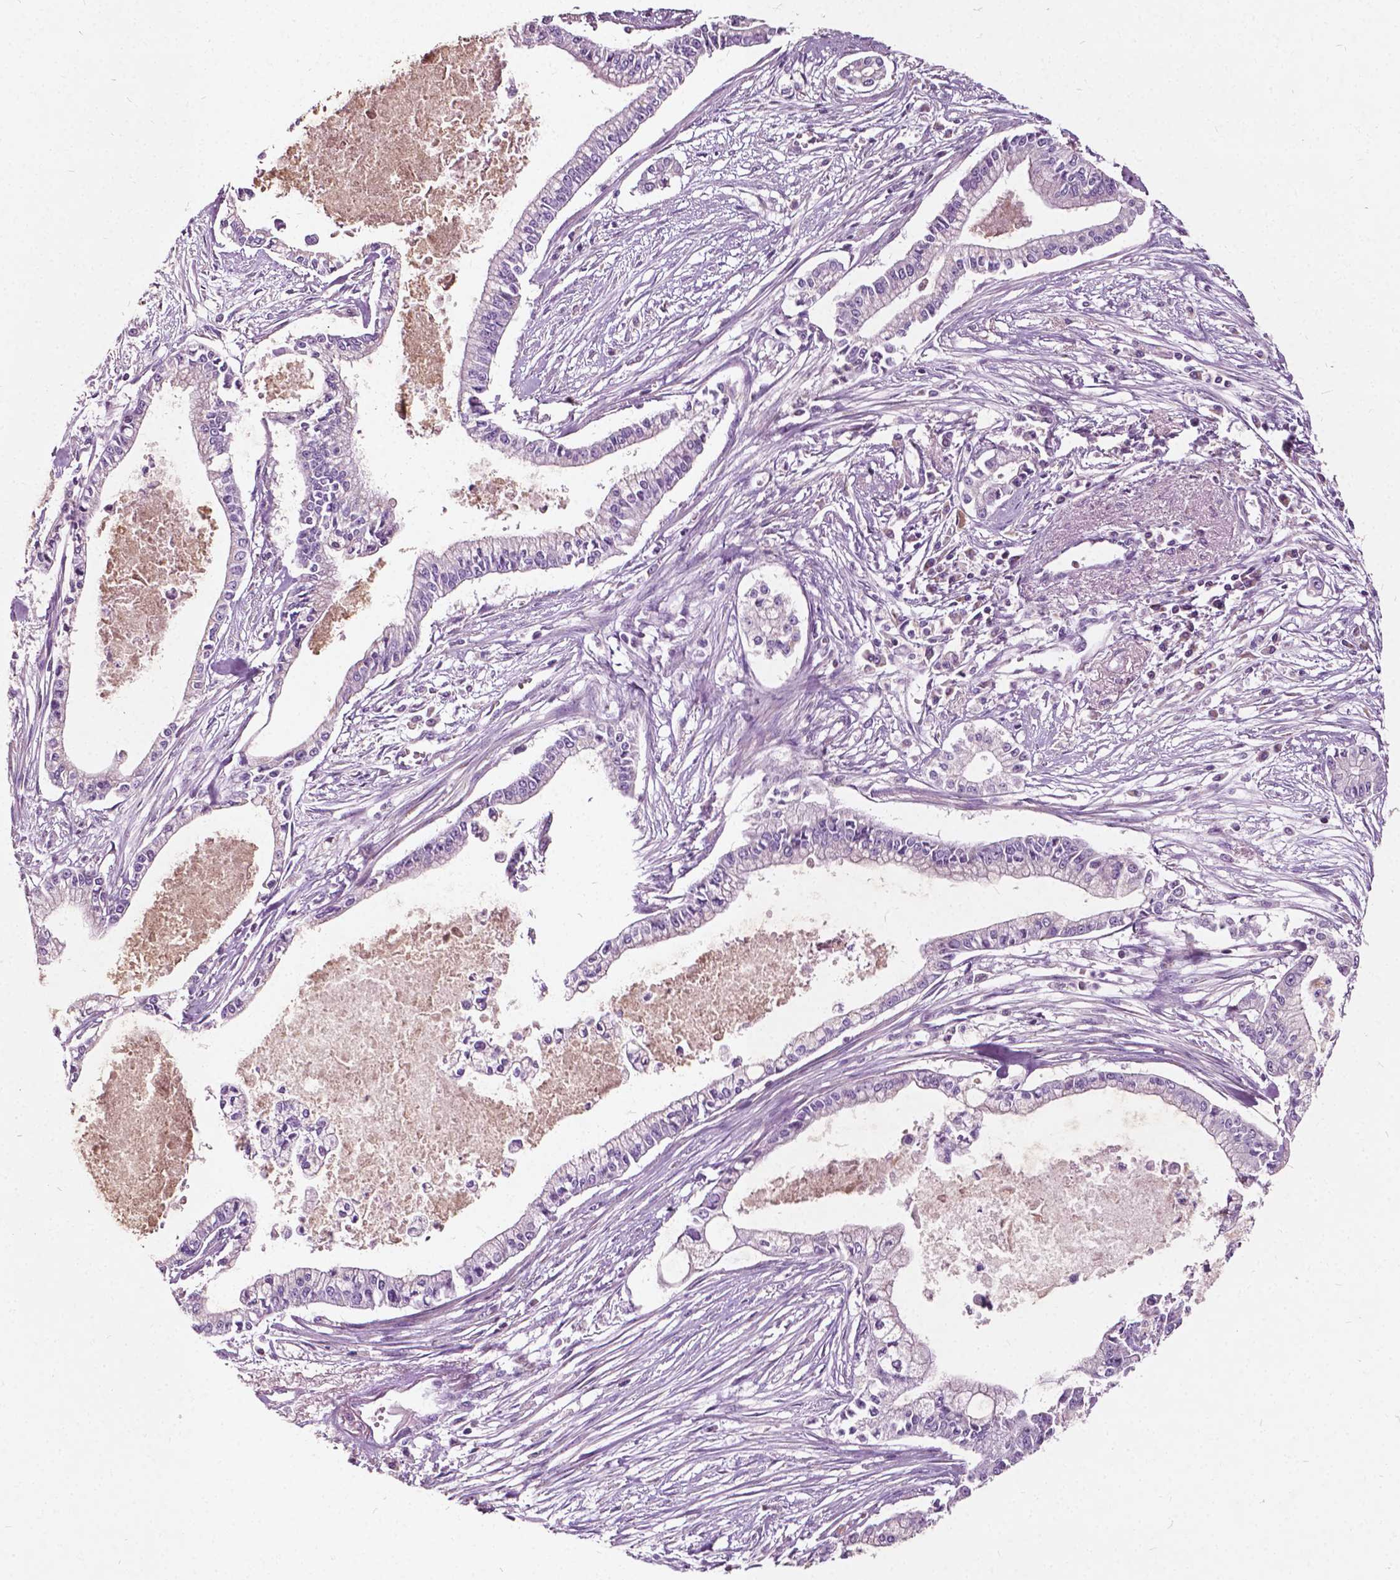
{"staining": {"intensity": "negative", "quantity": "none", "location": "none"}, "tissue": "pancreatic cancer", "cell_type": "Tumor cells", "image_type": "cancer", "snomed": [{"axis": "morphology", "description": "Adenocarcinoma, NOS"}, {"axis": "topography", "description": "Pancreas"}], "caption": "Immunohistochemical staining of human pancreatic adenocarcinoma reveals no significant staining in tumor cells.", "gene": "ODF3L2", "patient": {"sex": "female", "age": 65}}